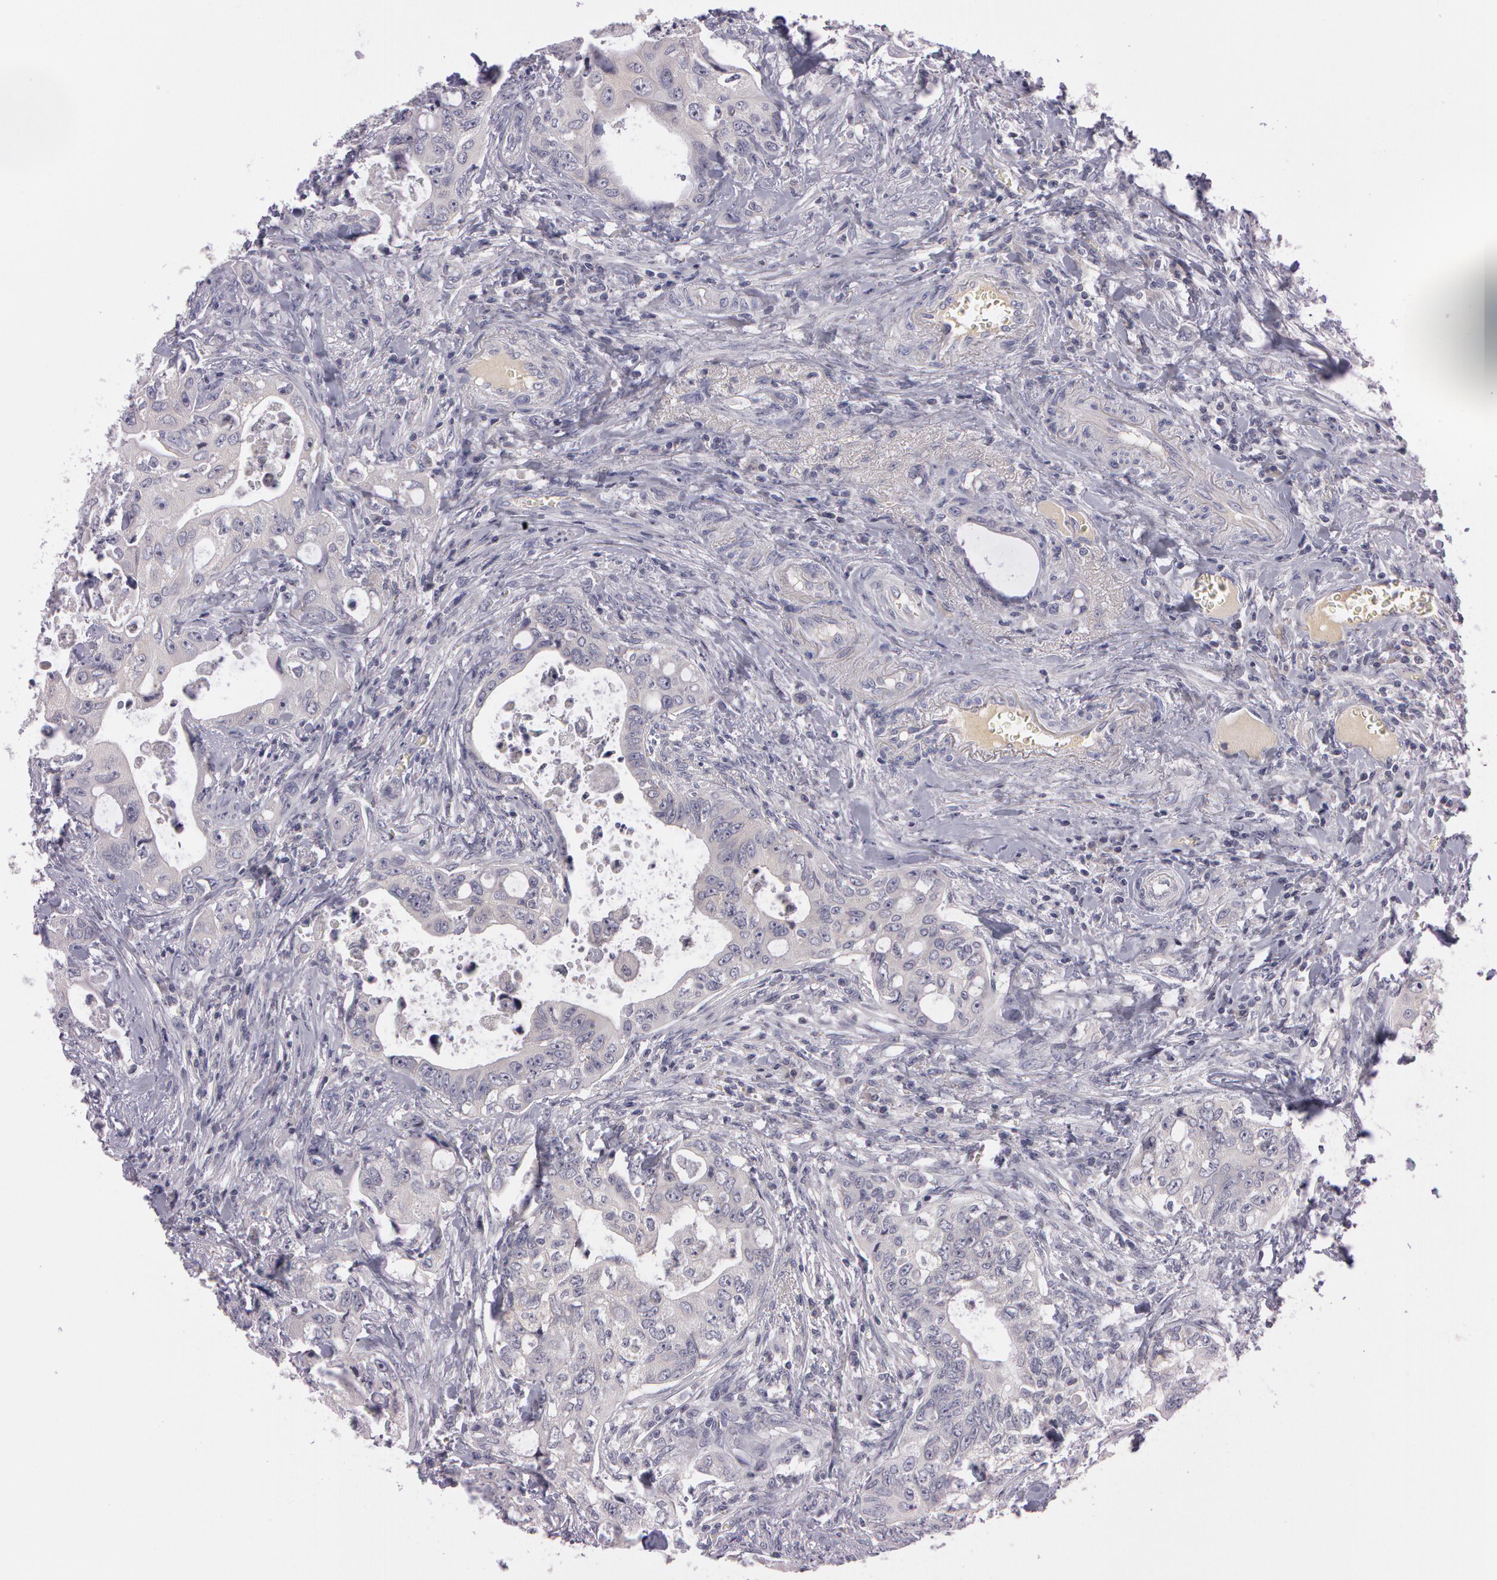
{"staining": {"intensity": "negative", "quantity": "none", "location": "none"}, "tissue": "colorectal cancer", "cell_type": "Tumor cells", "image_type": "cancer", "snomed": [{"axis": "morphology", "description": "Adenocarcinoma, NOS"}, {"axis": "topography", "description": "Rectum"}], "caption": "High magnification brightfield microscopy of colorectal adenocarcinoma stained with DAB (brown) and counterstained with hematoxylin (blue): tumor cells show no significant staining.", "gene": "MXRA5", "patient": {"sex": "female", "age": 57}}